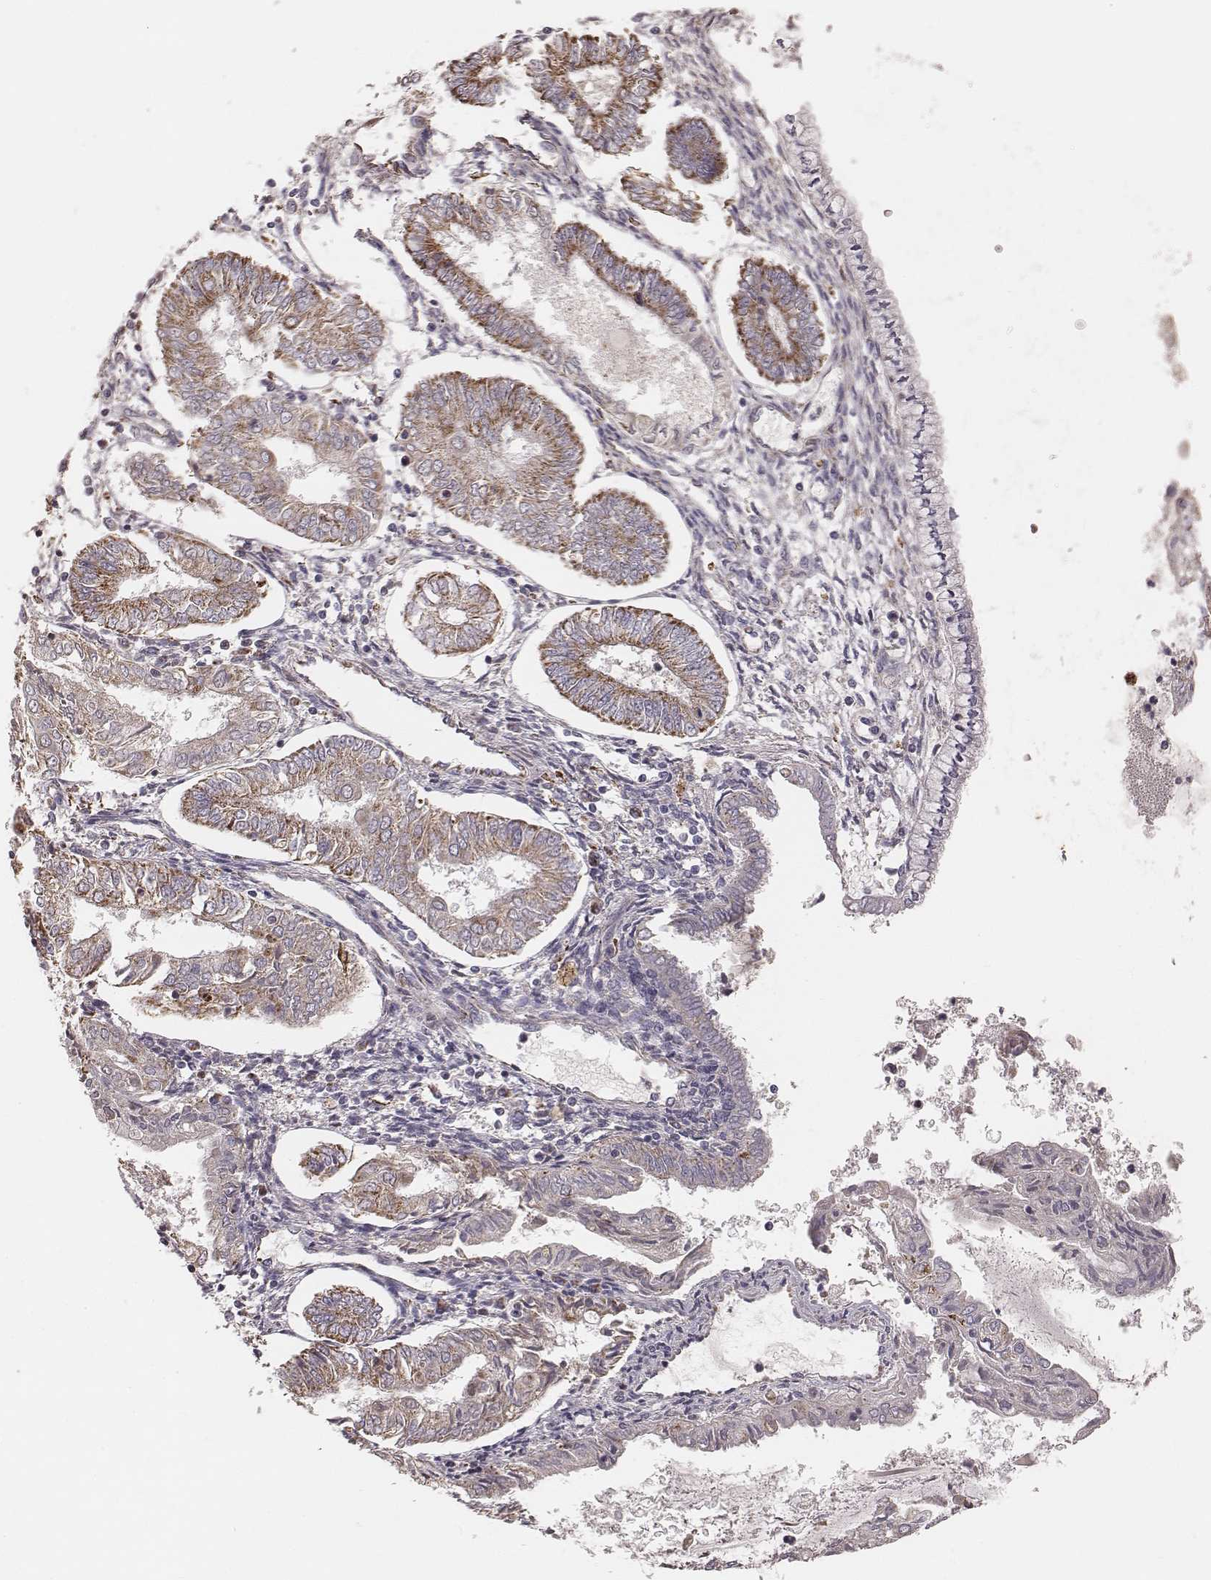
{"staining": {"intensity": "moderate", "quantity": ">75%", "location": "cytoplasmic/membranous"}, "tissue": "endometrial cancer", "cell_type": "Tumor cells", "image_type": "cancer", "snomed": [{"axis": "morphology", "description": "Adenocarcinoma, NOS"}, {"axis": "topography", "description": "Endometrium"}], "caption": "Protein staining of endometrial cancer (adenocarcinoma) tissue reveals moderate cytoplasmic/membranous expression in about >75% of tumor cells.", "gene": "TUFM", "patient": {"sex": "female", "age": 68}}